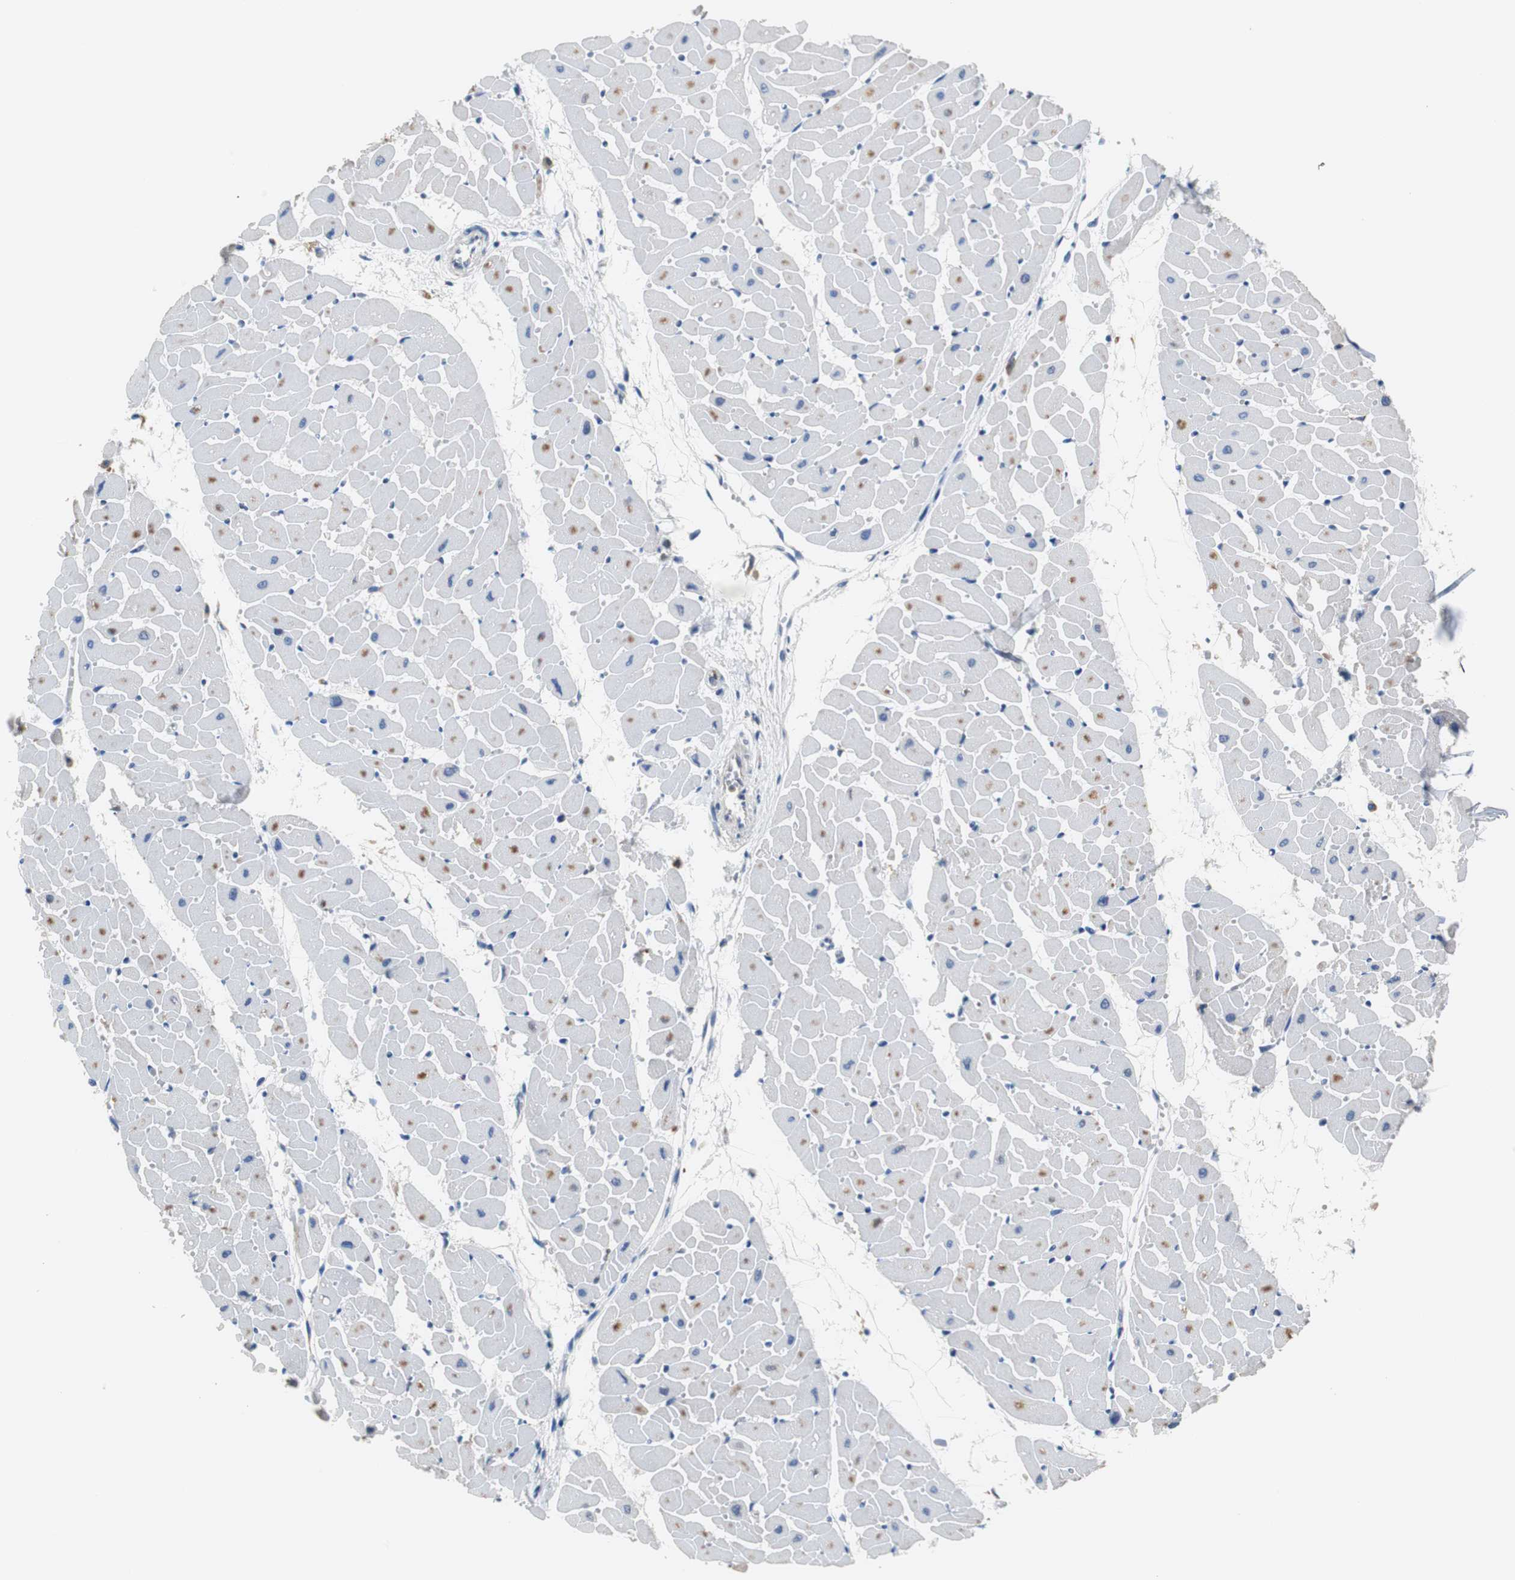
{"staining": {"intensity": "moderate", "quantity": "25%-75%", "location": "cytoplasmic/membranous"}, "tissue": "heart muscle", "cell_type": "Cardiomyocytes", "image_type": "normal", "snomed": [{"axis": "morphology", "description": "Normal tissue, NOS"}, {"axis": "topography", "description": "Heart"}], "caption": "This histopathology image reveals IHC staining of unremarkable heart muscle, with medium moderate cytoplasmic/membranous expression in approximately 25%-75% of cardiomyocytes.", "gene": "VAMP8", "patient": {"sex": "female", "age": 19}}